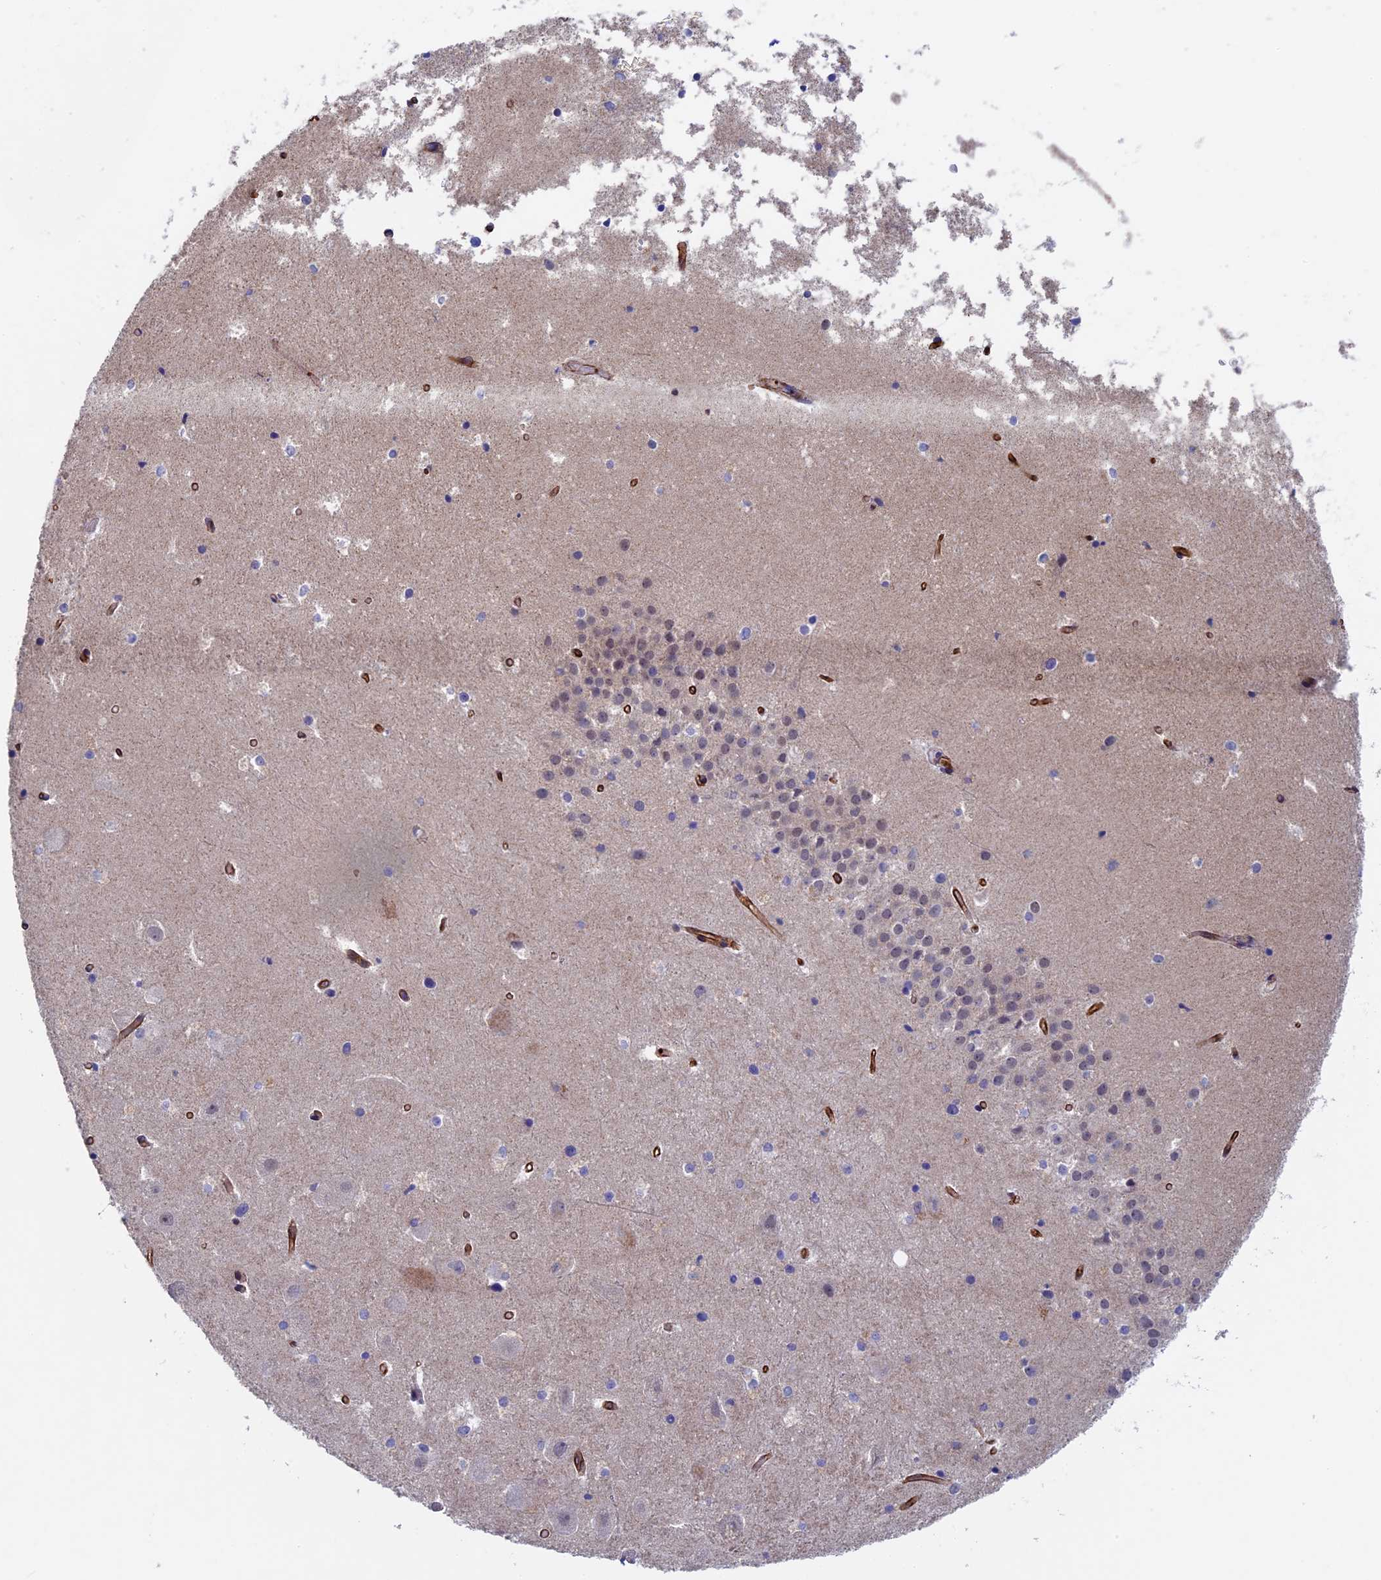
{"staining": {"intensity": "negative", "quantity": "none", "location": "none"}, "tissue": "hippocampus", "cell_type": "Glial cells", "image_type": "normal", "snomed": [{"axis": "morphology", "description": "Normal tissue, NOS"}, {"axis": "topography", "description": "Hippocampus"}], "caption": "Immunohistochemistry micrograph of unremarkable hippocampus: human hippocampus stained with DAB exhibits no significant protein staining in glial cells. (Stains: DAB (3,3'-diaminobenzidine) immunohistochemistry with hematoxylin counter stain, Microscopy: brightfield microscopy at high magnification).", "gene": "INSYN1", "patient": {"sex": "female", "age": 52}}